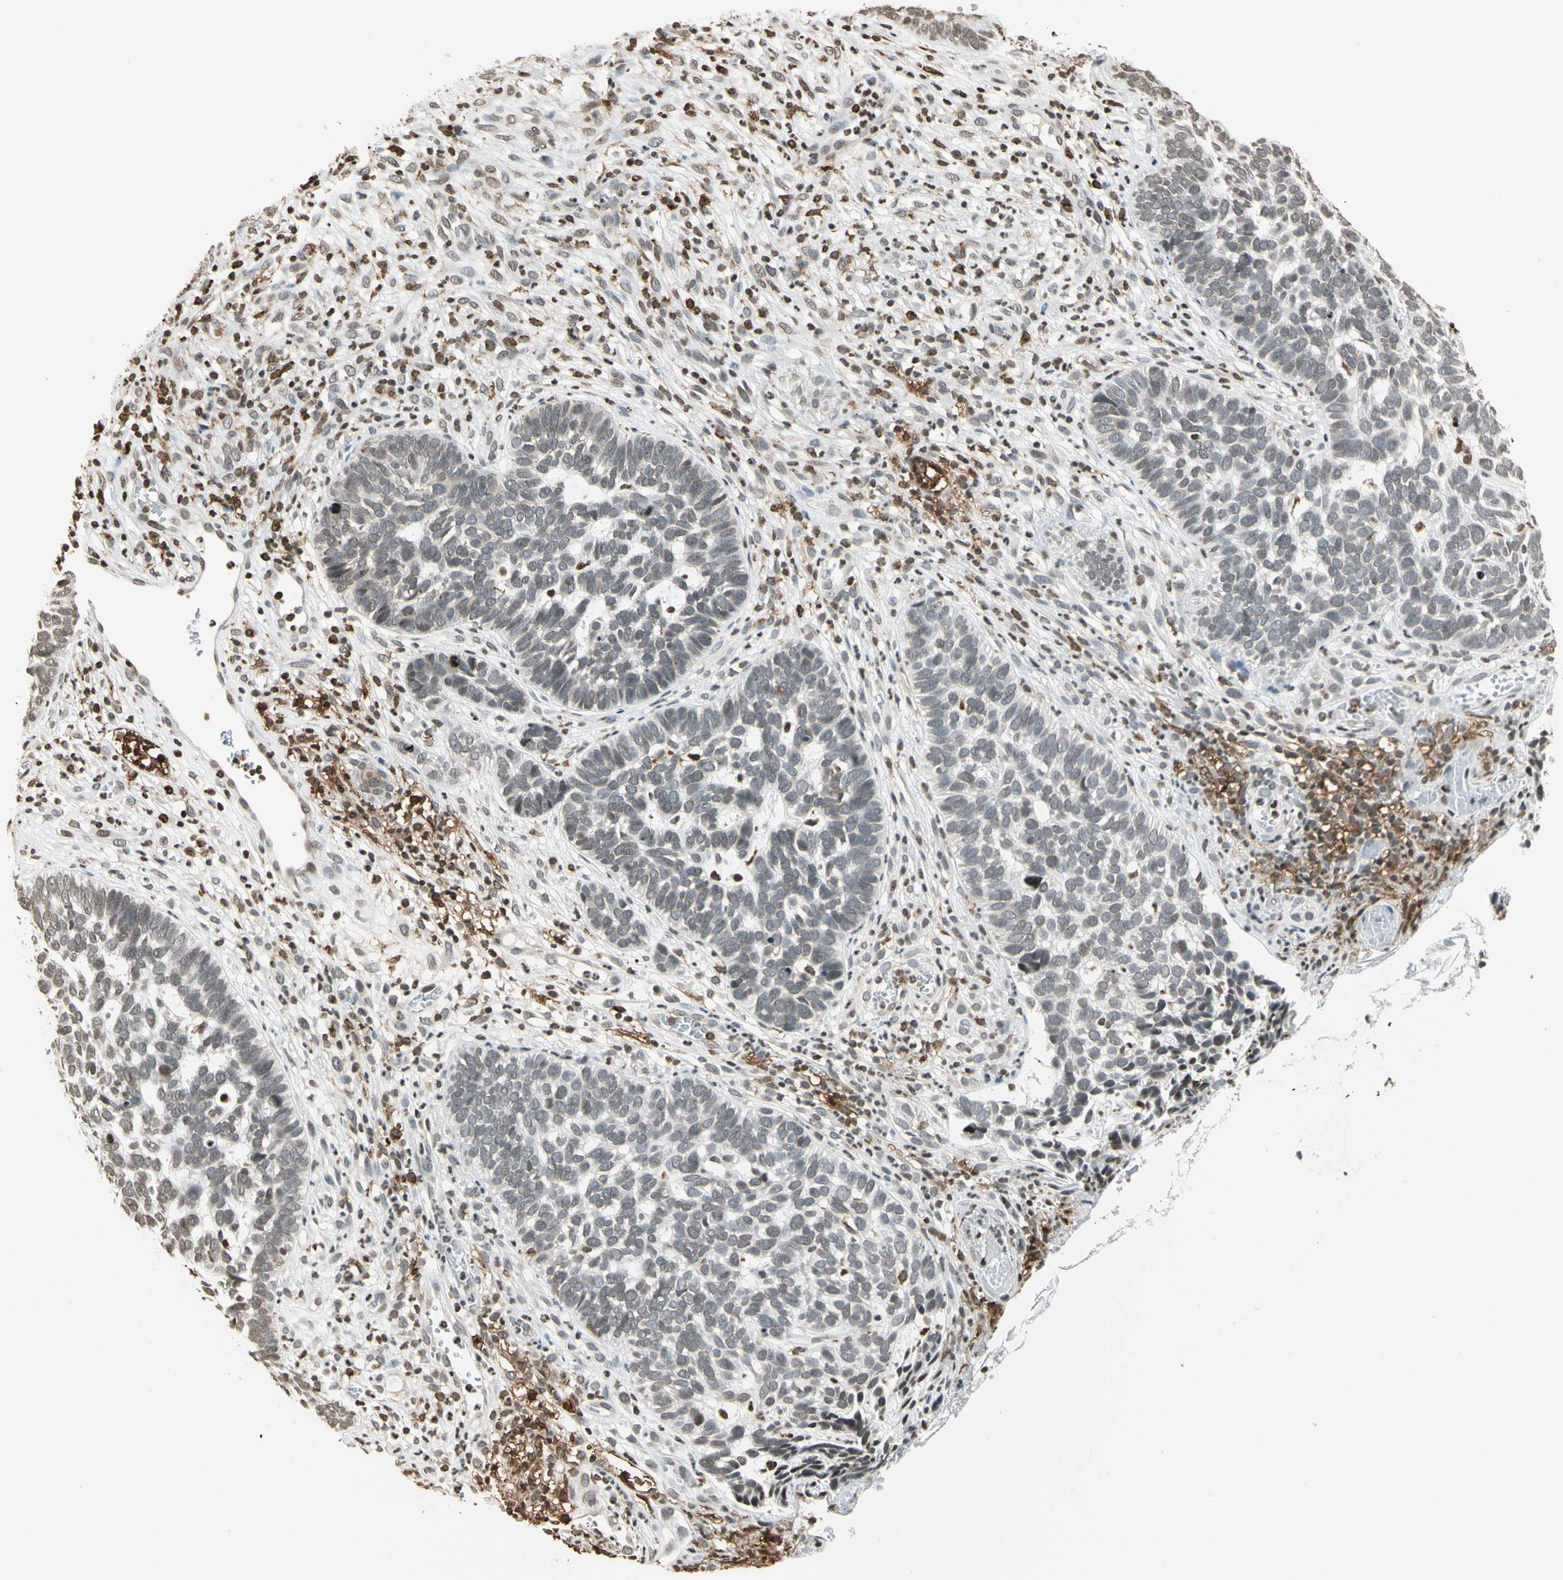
{"staining": {"intensity": "weak", "quantity": "25%-75%", "location": "nuclear"}, "tissue": "skin cancer", "cell_type": "Tumor cells", "image_type": "cancer", "snomed": [{"axis": "morphology", "description": "Basal cell carcinoma"}, {"axis": "topography", "description": "Skin"}], "caption": "A high-resolution image shows immunohistochemistry staining of basal cell carcinoma (skin), which exhibits weak nuclear positivity in approximately 25%-75% of tumor cells.", "gene": "FER", "patient": {"sex": "male", "age": 87}}